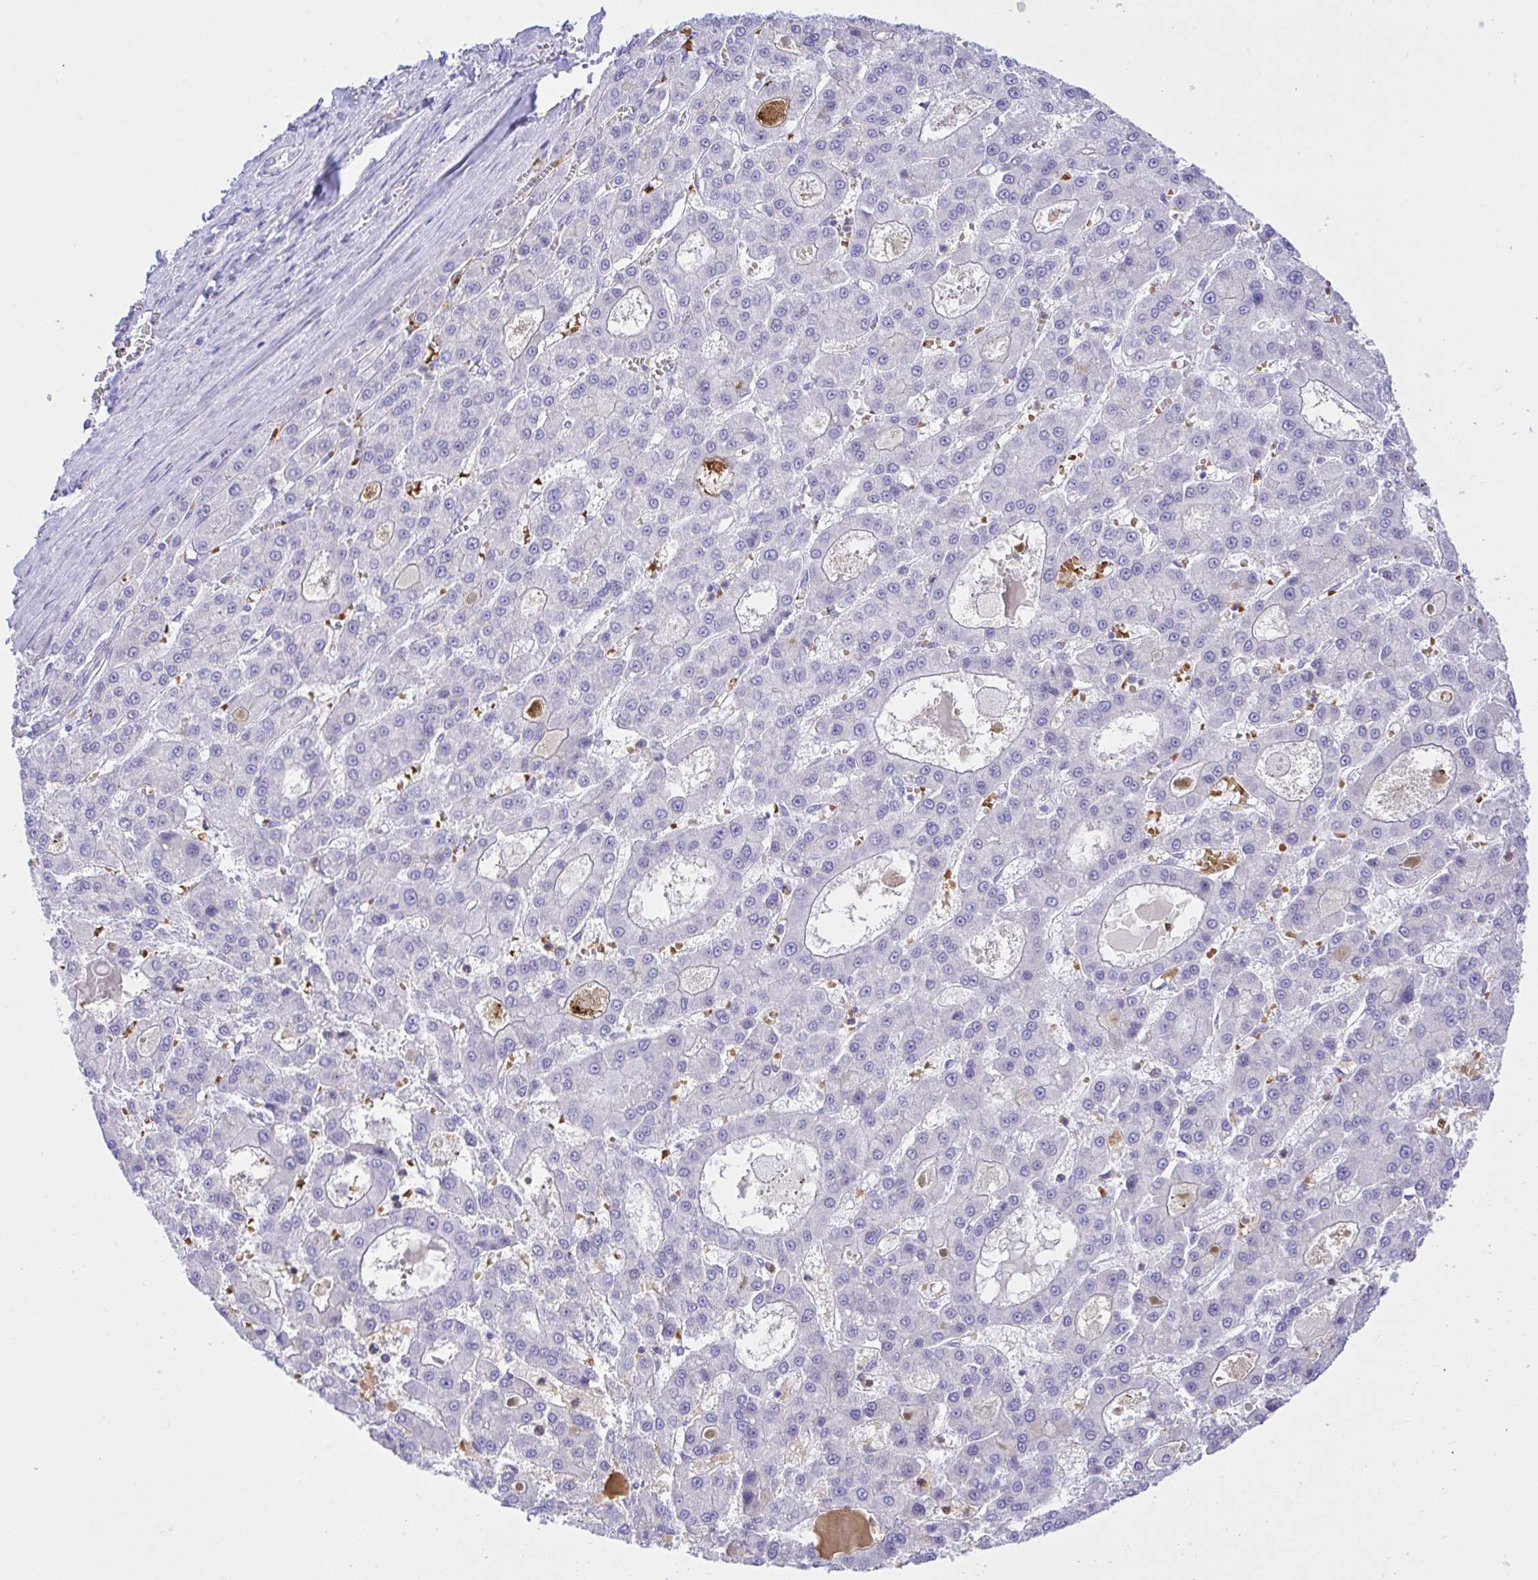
{"staining": {"intensity": "negative", "quantity": "none", "location": "none"}, "tissue": "liver cancer", "cell_type": "Tumor cells", "image_type": "cancer", "snomed": [{"axis": "morphology", "description": "Carcinoma, Hepatocellular, NOS"}, {"axis": "topography", "description": "Liver"}], "caption": "IHC histopathology image of neoplastic tissue: liver cancer stained with DAB reveals no significant protein expression in tumor cells.", "gene": "ZNF221", "patient": {"sex": "male", "age": 70}}